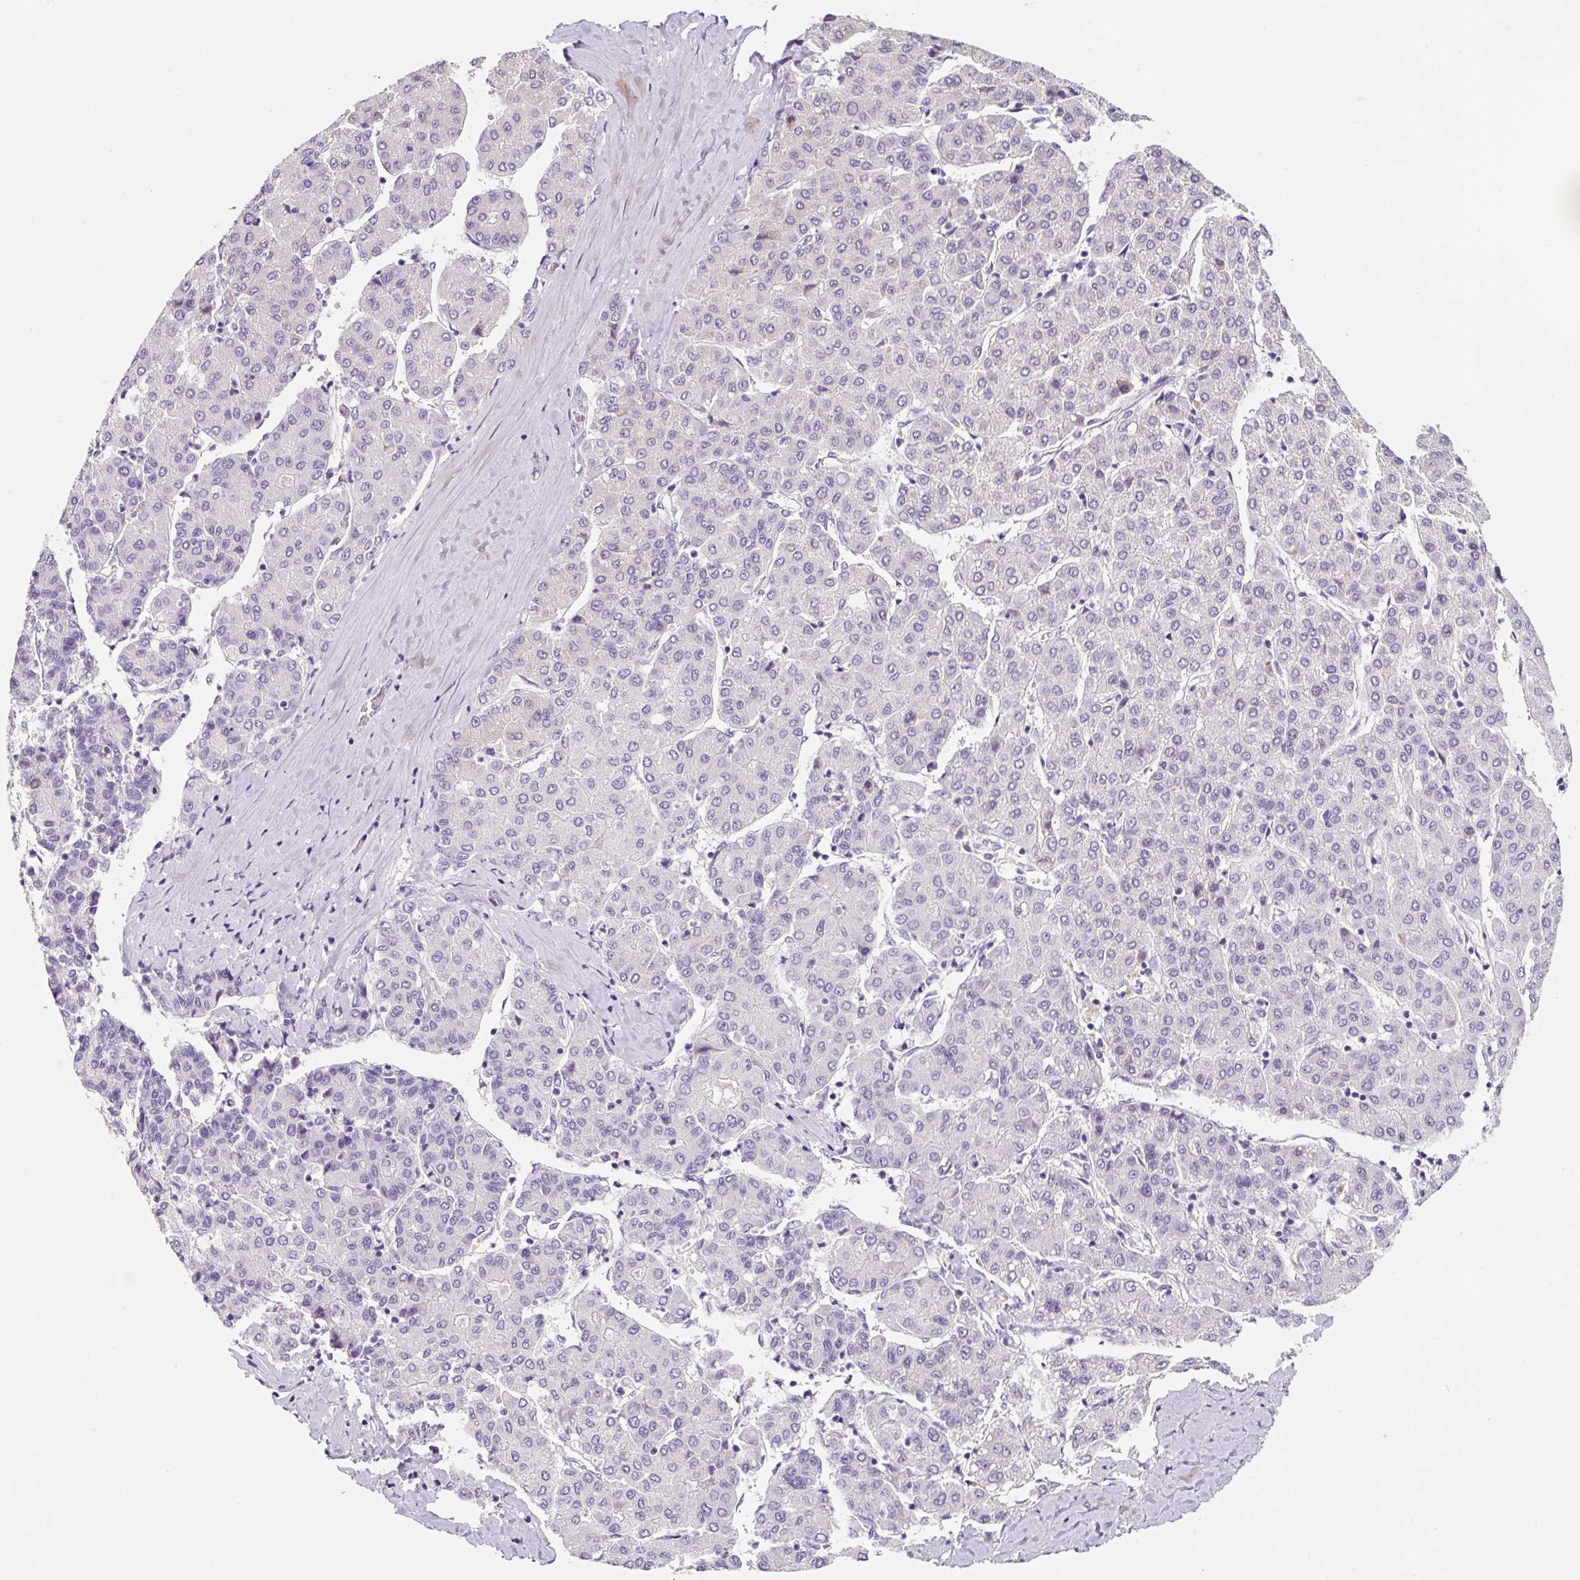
{"staining": {"intensity": "negative", "quantity": "none", "location": "none"}, "tissue": "liver cancer", "cell_type": "Tumor cells", "image_type": "cancer", "snomed": [{"axis": "morphology", "description": "Carcinoma, Hepatocellular, NOS"}, {"axis": "topography", "description": "Liver"}], "caption": "Tumor cells are negative for brown protein staining in hepatocellular carcinoma (liver).", "gene": "SYP", "patient": {"sex": "male", "age": 65}}